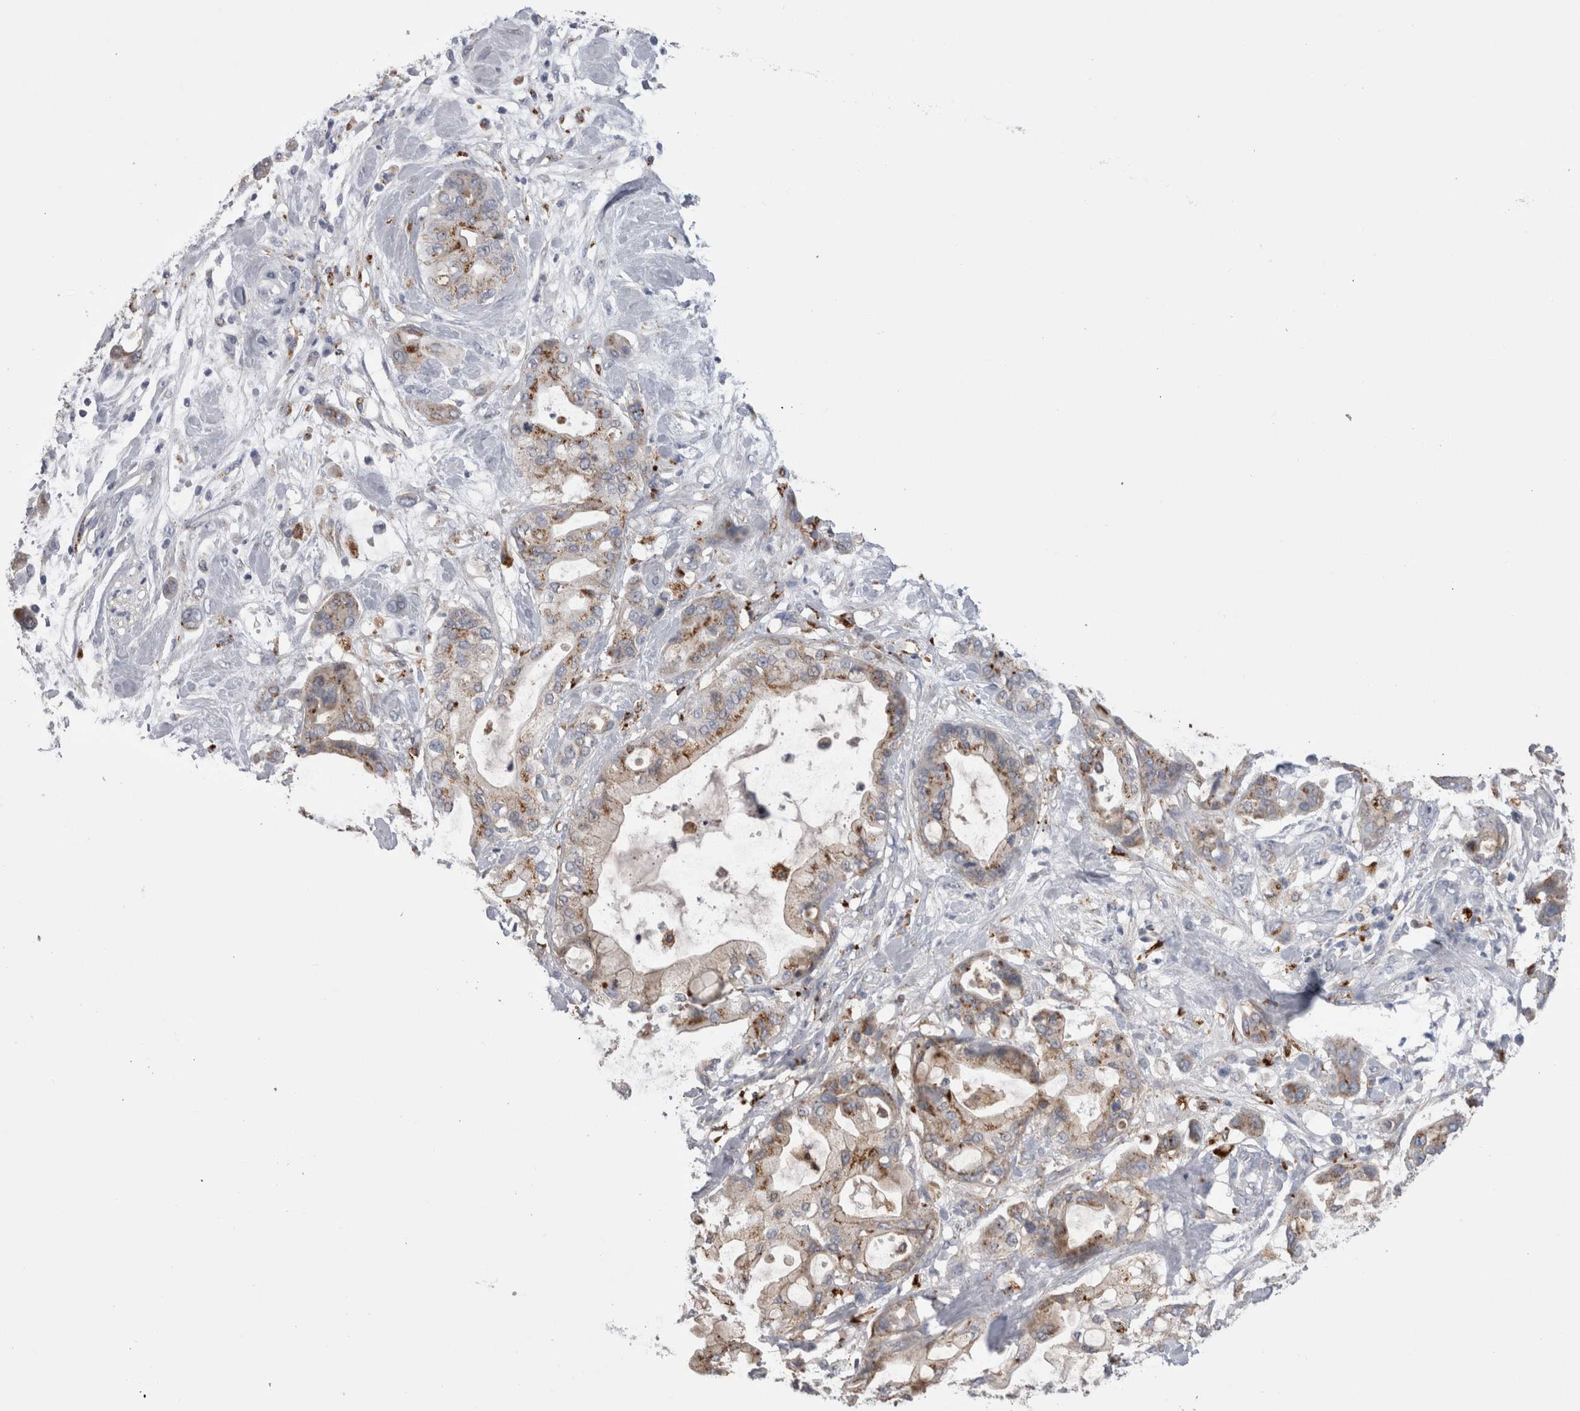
{"staining": {"intensity": "moderate", "quantity": ">75%", "location": "cytoplasmic/membranous"}, "tissue": "pancreatic cancer", "cell_type": "Tumor cells", "image_type": "cancer", "snomed": [{"axis": "morphology", "description": "Adenocarcinoma, NOS"}, {"axis": "morphology", "description": "Adenocarcinoma, metastatic, NOS"}, {"axis": "topography", "description": "Lymph node"}, {"axis": "topography", "description": "Pancreas"}, {"axis": "topography", "description": "Duodenum"}], "caption": "The image exhibits staining of pancreatic metastatic adenocarcinoma, revealing moderate cytoplasmic/membranous protein staining (brown color) within tumor cells. (IHC, brightfield microscopy, high magnification).", "gene": "EPDR1", "patient": {"sex": "female", "age": 64}}